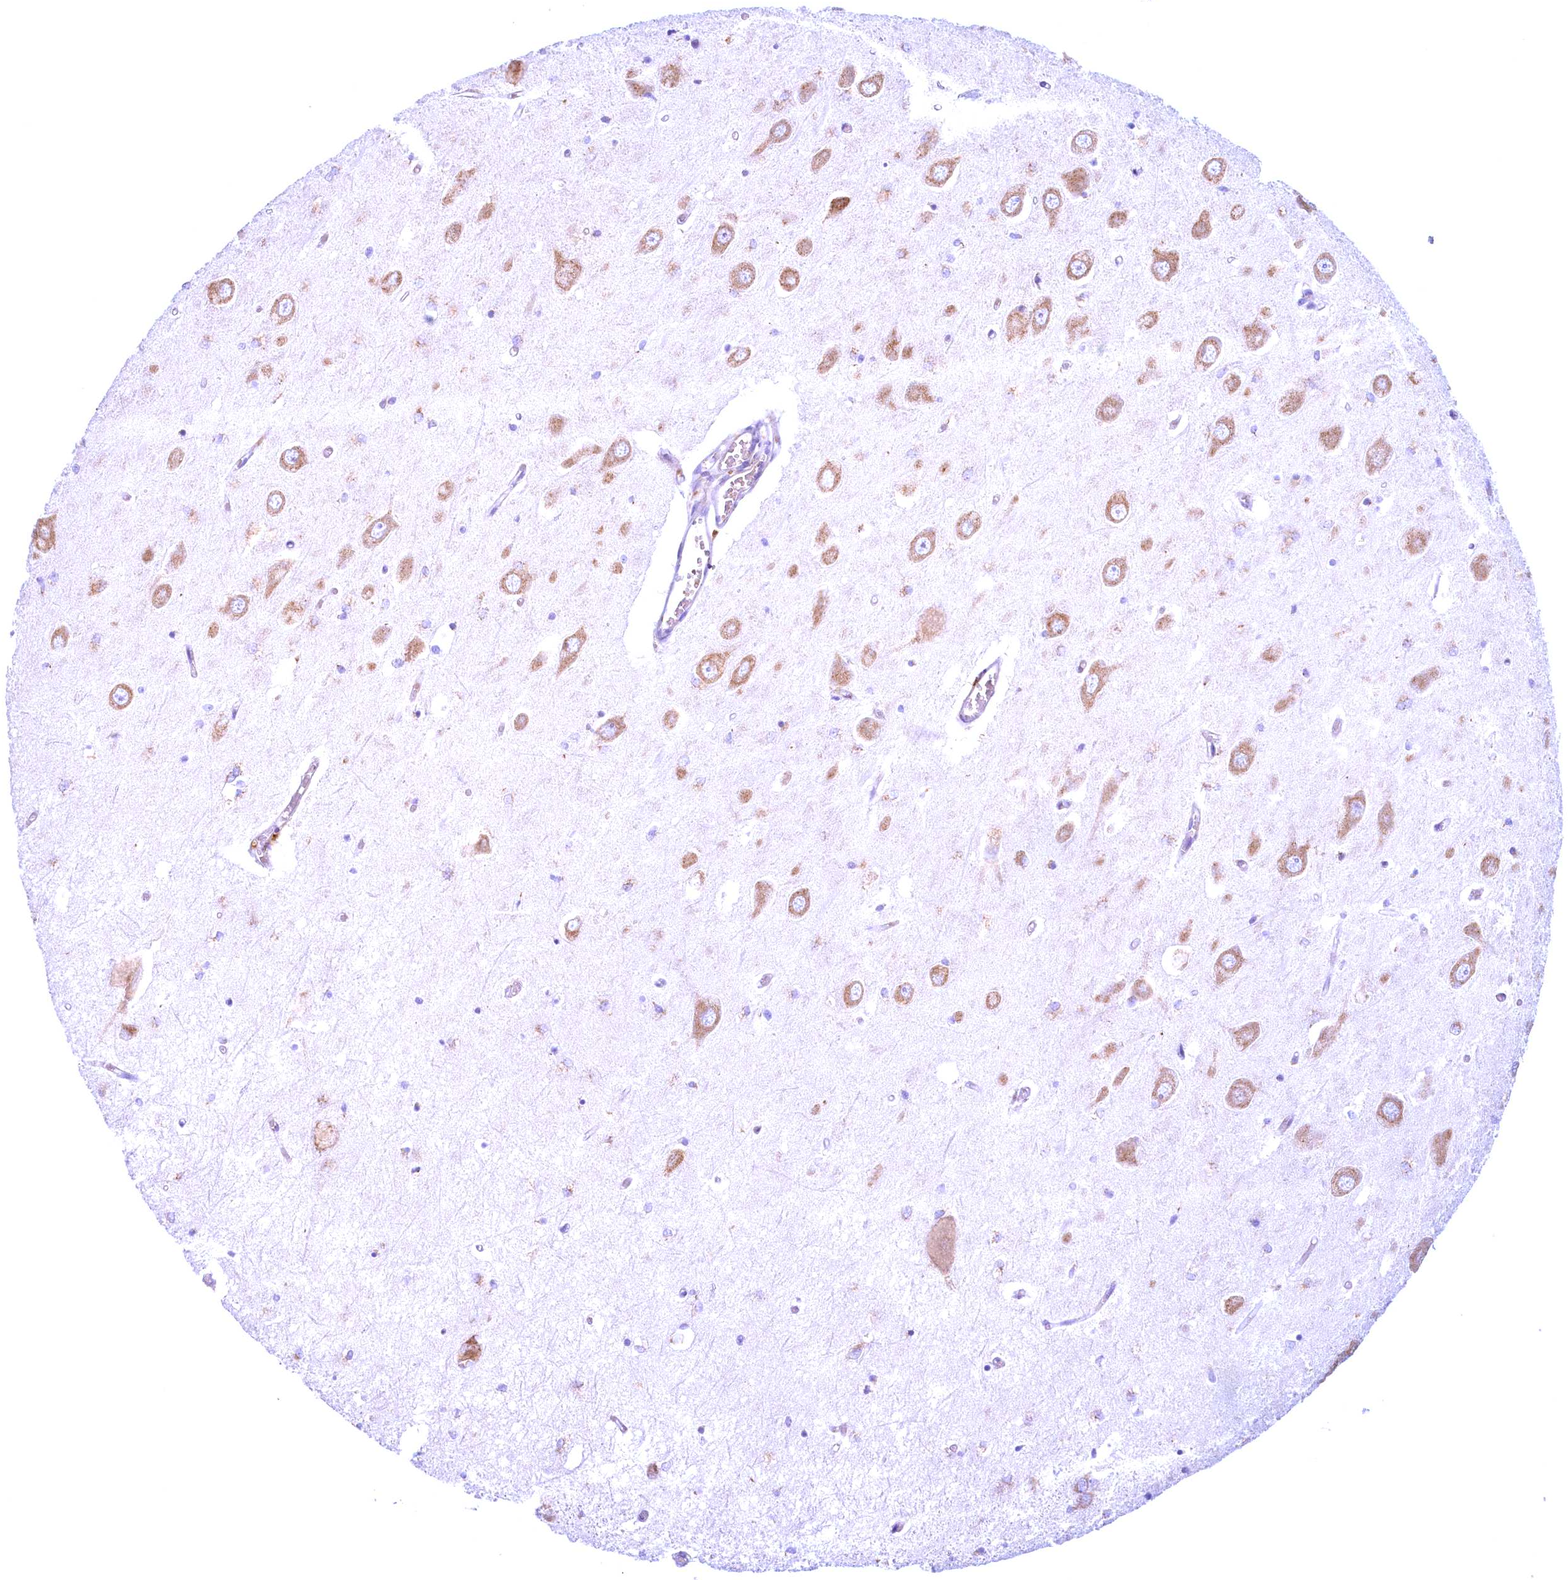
{"staining": {"intensity": "negative", "quantity": "none", "location": "none"}, "tissue": "hippocampus", "cell_type": "Glial cells", "image_type": "normal", "snomed": [{"axis": "morphology", "description": "Normal tissue, NOS"}, {"axis": "topography", "description": "Hippocampus"}], "caption": "High power microscopy photomicrograph of an IHC image of normal hippocampus, revealing no significant staining in glial cells.", "gene": "BLVRB", "patient": {"sex": "male", "age": 70}}